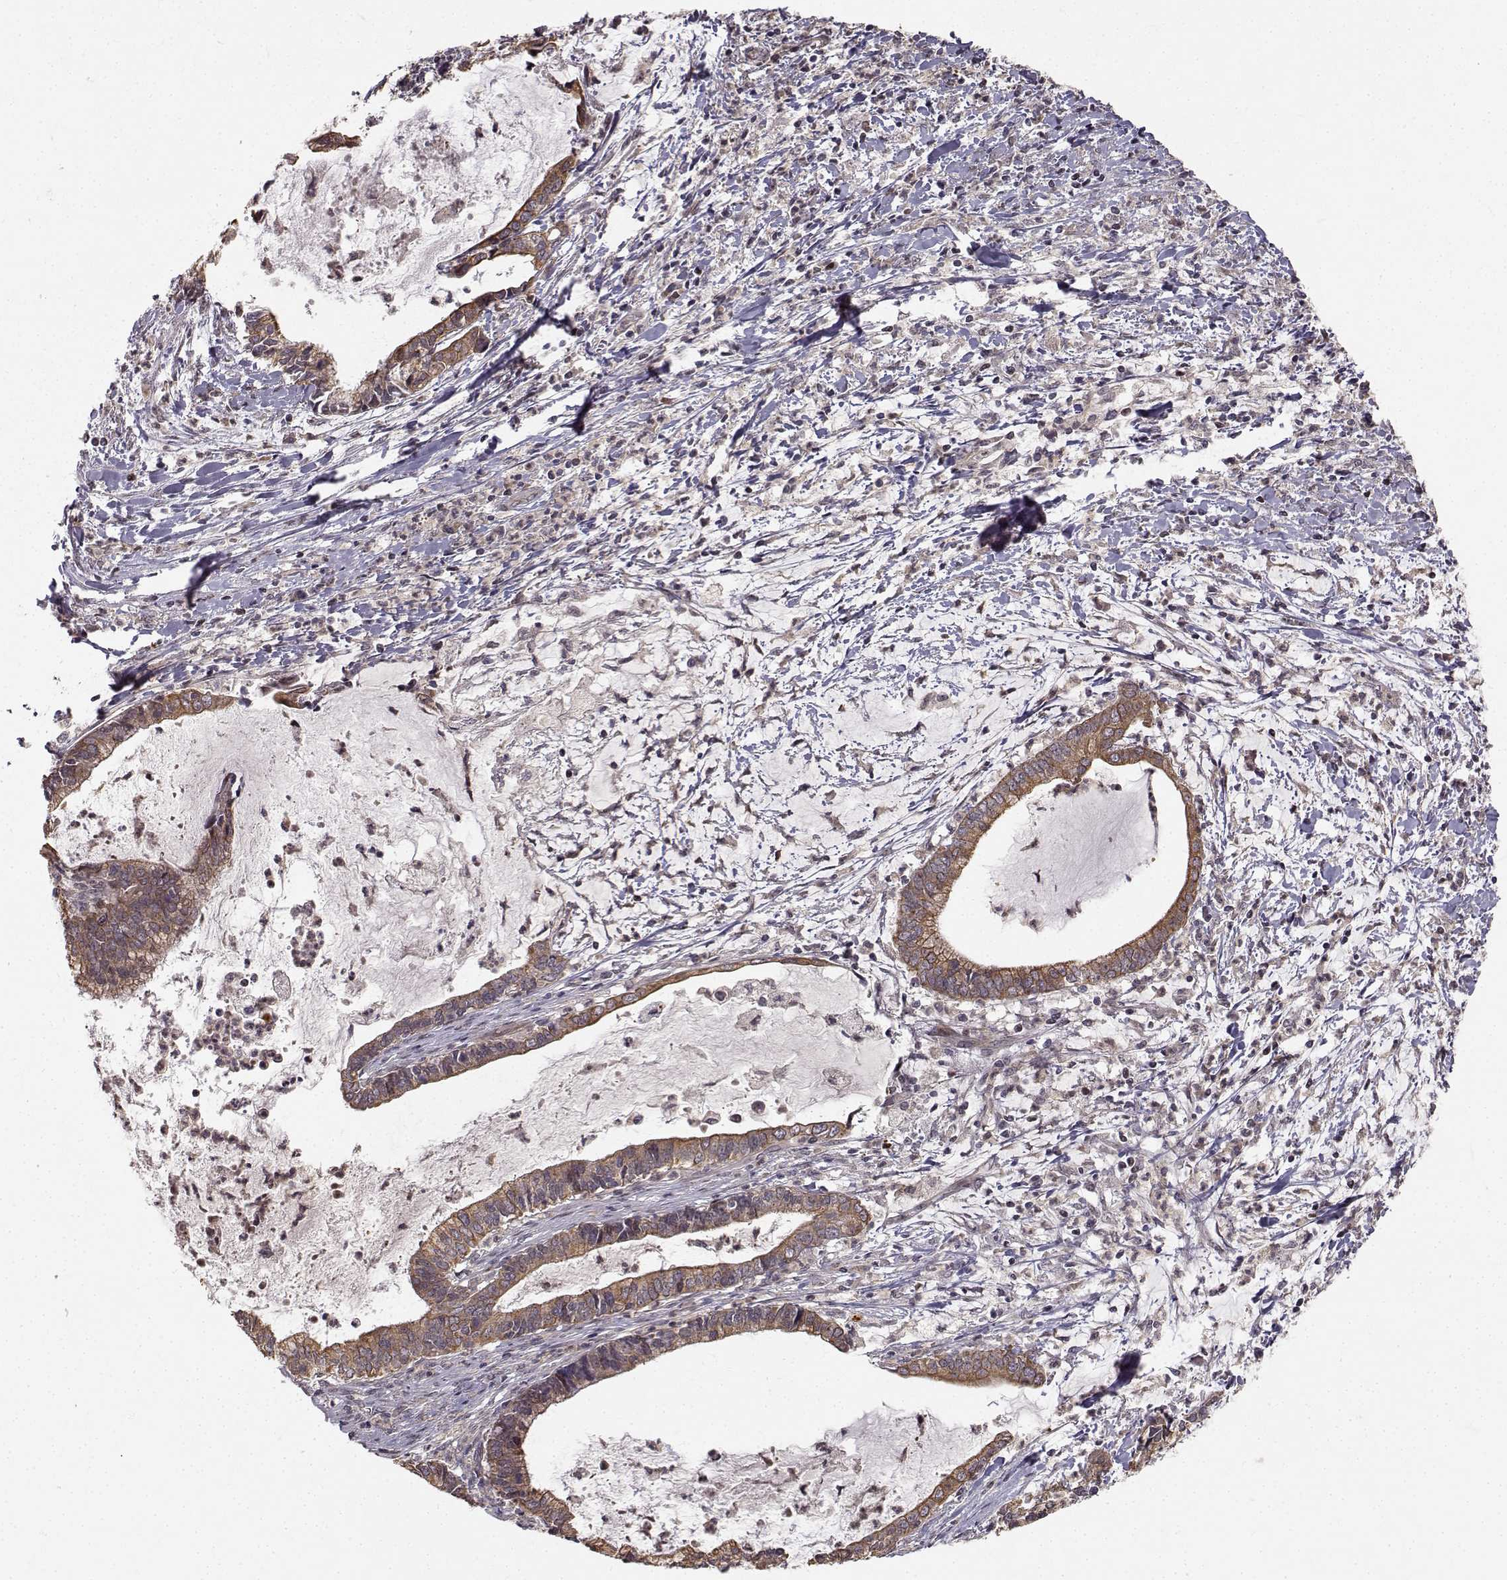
{"staining": {"intensity": "moderate", "quantity": "25%-75%", "location": "cytoplasmic/membranous"}, "tissue": "cervical cancer", "cell_type": "Tumor cells", "image_type": "cancer", "snomed": [{"axis": "morphology", "description": "Adenocarcinoma, NOS"}, {"axis": "topography", "description": "Cervix"}], "caption": "Cervical cancer was stained to show a protein in brown. There is medium levels of moderate cytoplasmic/membranous staining in about 25%-75% of tumor cells. (DAB = brown stain, brightfield microscopy at high magnification).", "gene": "APC", "patient": {"sex": "female", "age": 42}}